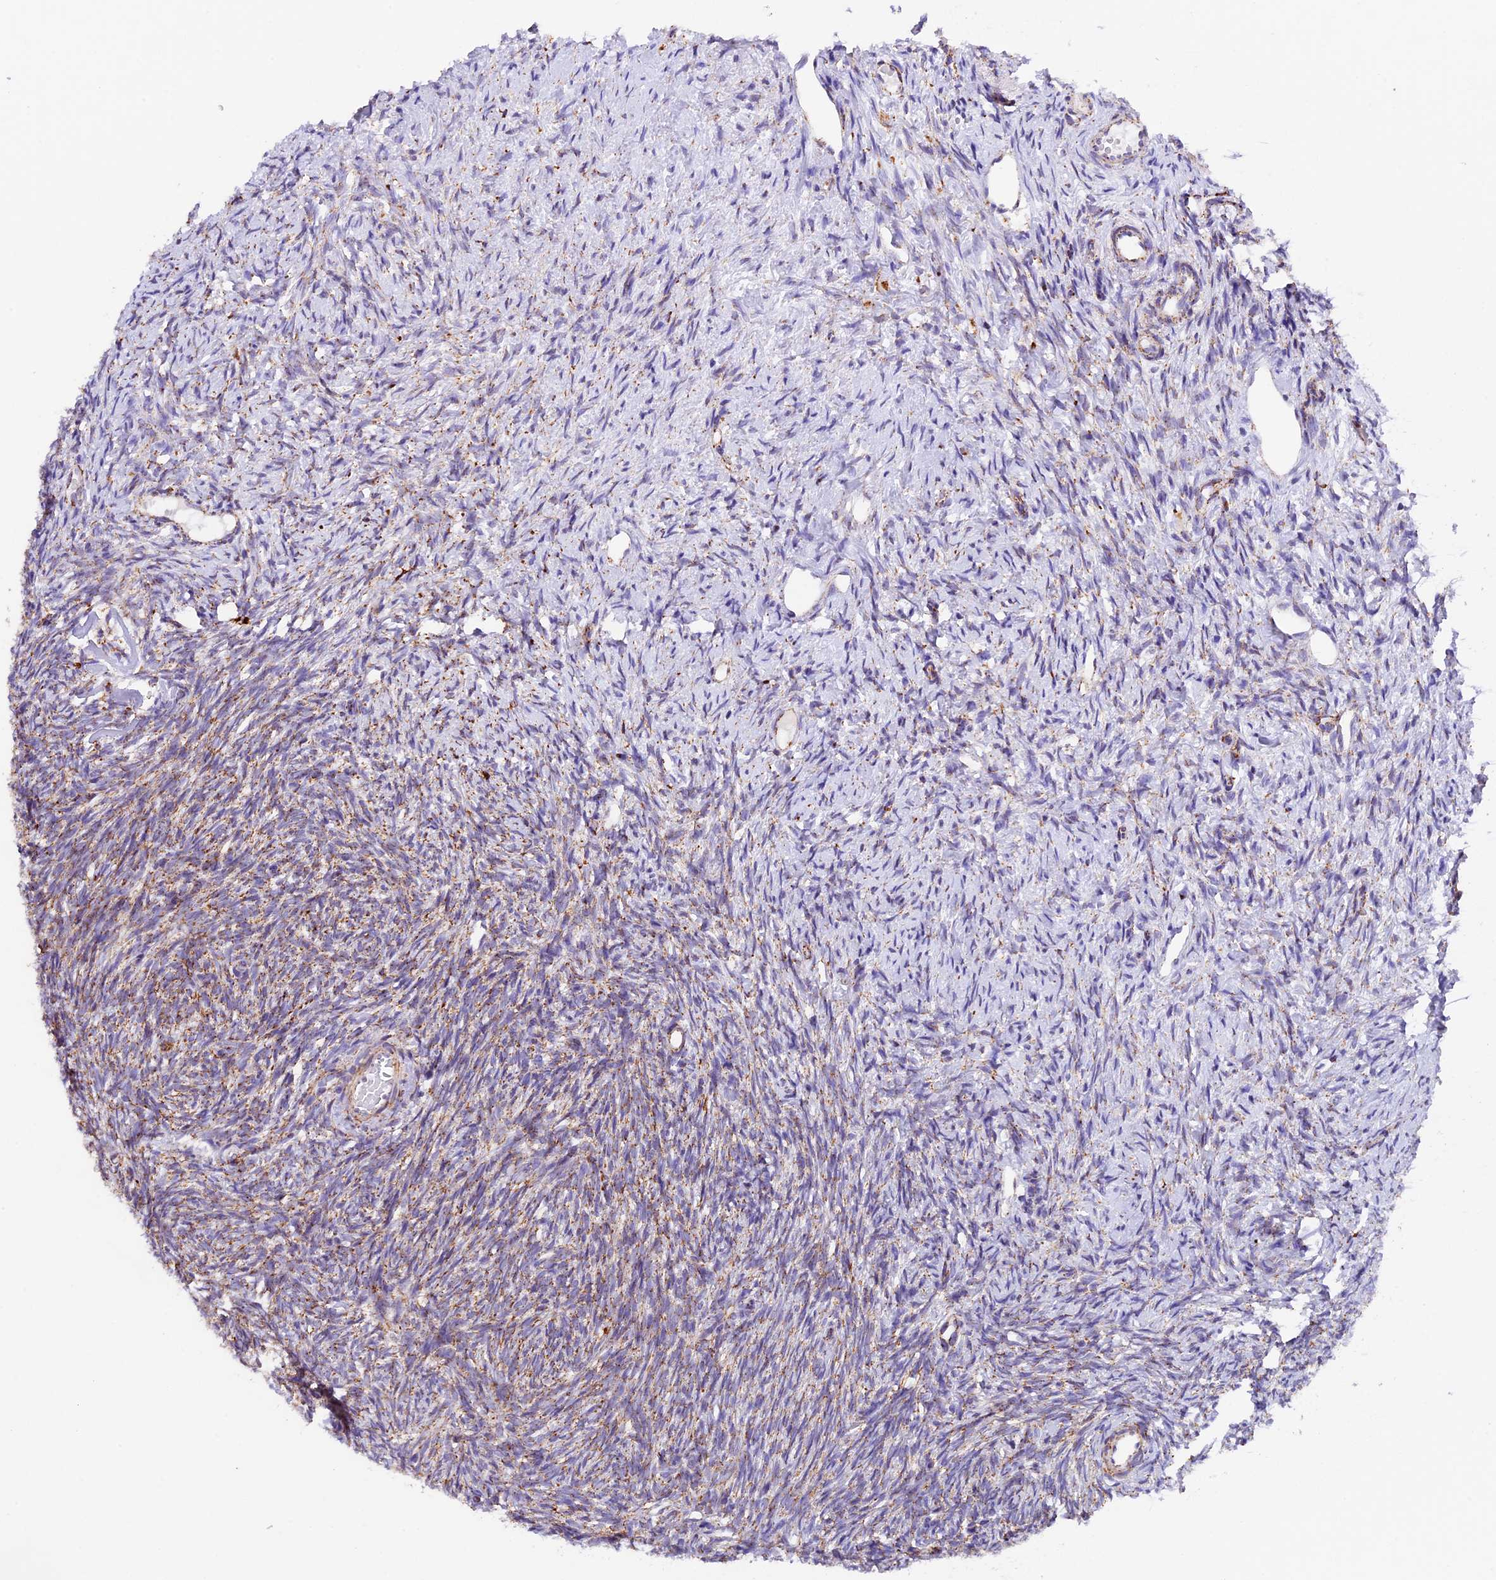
{"staining": {"intensity": "weak", "quantity": ">75%", "location": "cytoplasmic/membranous"}, "tissue": "ovary", "cell_type": "Follicle cells", "image_type": "normal", "snomed": [{"axis": "morphology", "description": "Normal tissue, NOS"}, {"axis": "topography", "description": "Ovary"}], "caption": "Ovary was stained to show a protein in brown. There is low levels of weak cytoplasmic/membranous staining in about >75% of follicle cells.", "gene": "TFAM", "patient": {"sex": "female", "age": 51}}